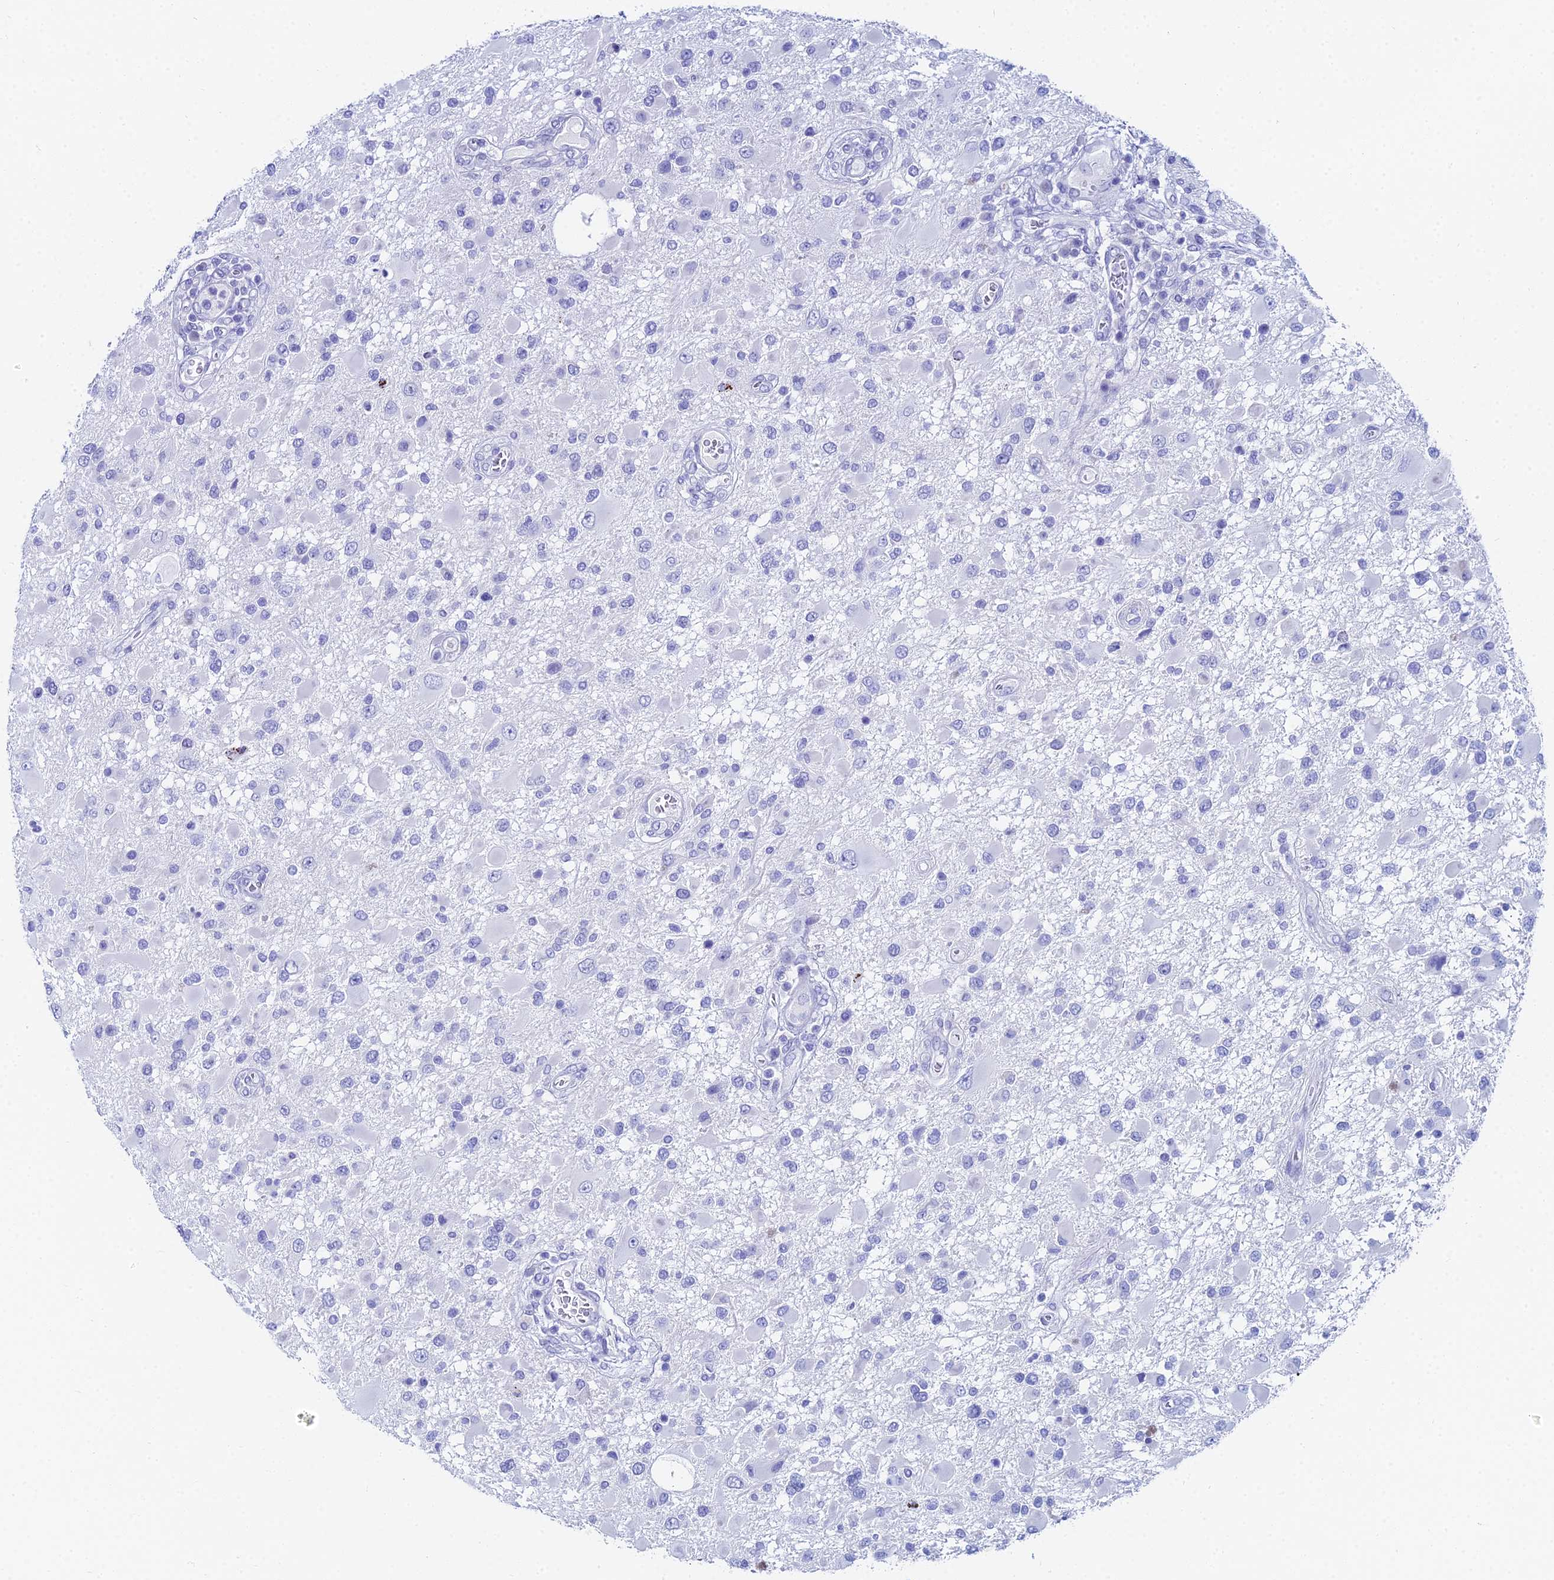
{"staining": {"intensity": "negative", "quantity": "none", "location": "none"}, "tissue": "glioma", "cell_type": "Tumor cells", "image_type": "cancer", "snomed": [{"axis": "morphology", "description": "Glioma, malignant, High grade"}, {"axis": "topography", "description": "Brain"}], "caption": "DAB (3,3'-diaminobenzidine) immunohistochemical staining of human high-grade glioma (malignant) exhibits no significant positivity in tumor cells.", "gene": "HSPA1L", "patient": {"sex": "male", "age": 53}}